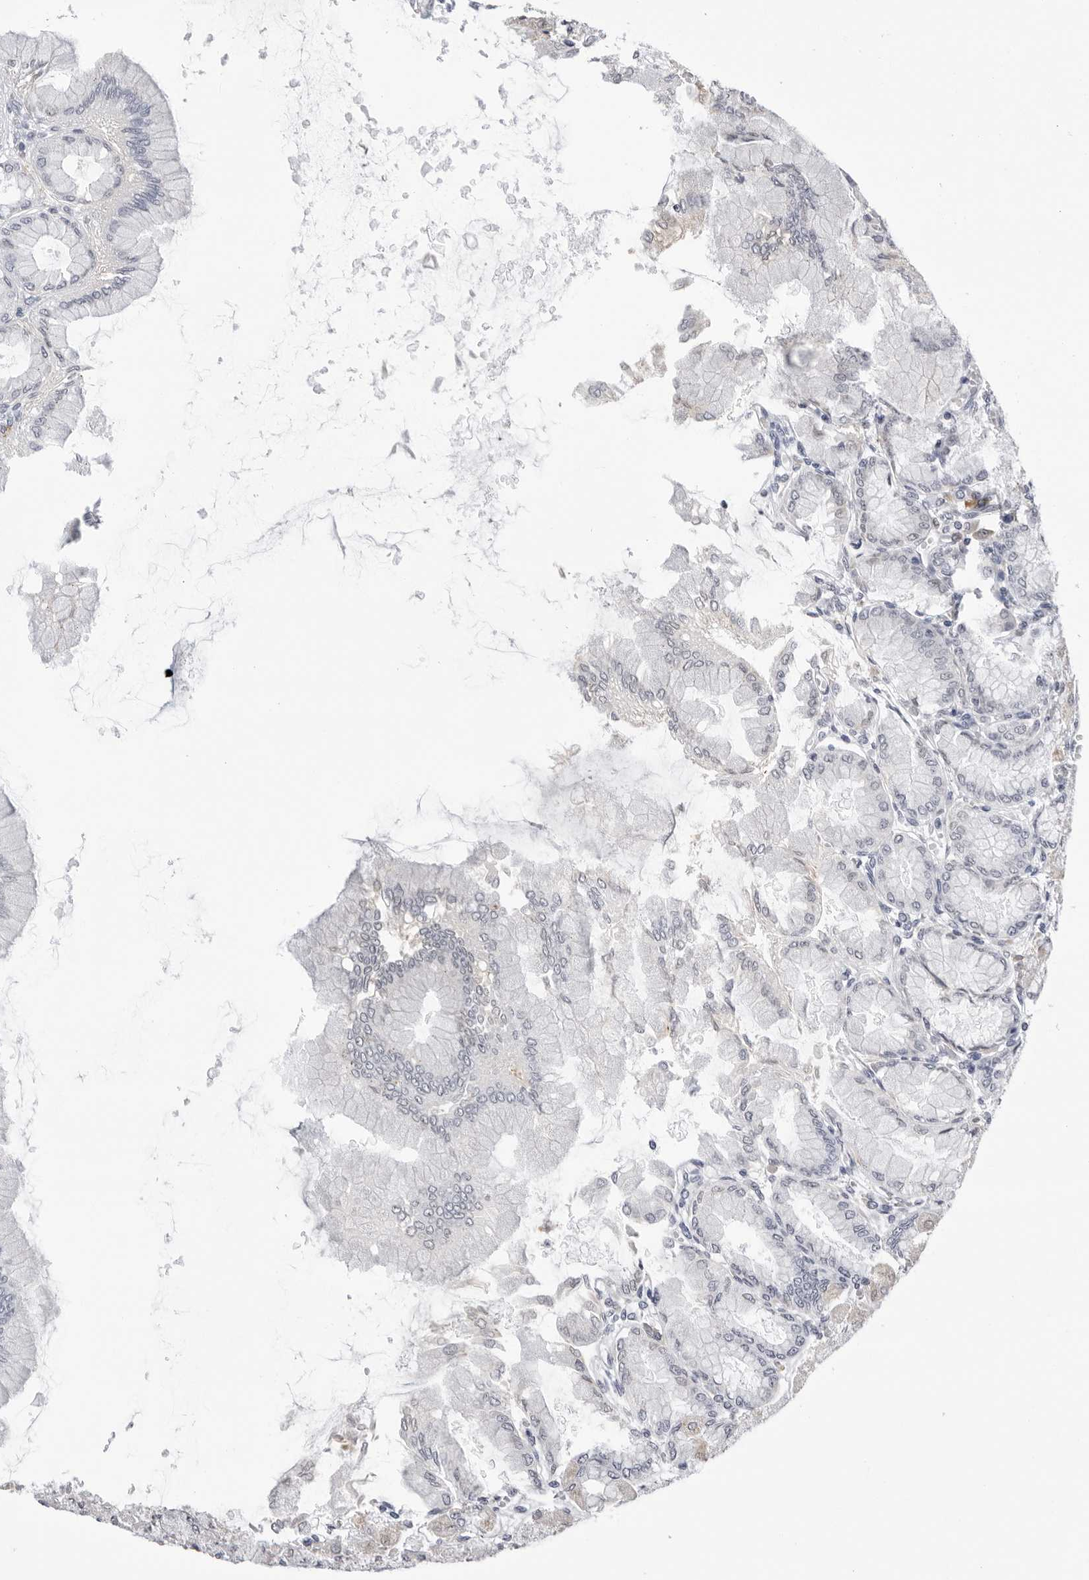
{"staining": {"intensity": "negative", "quantity": "none", "location": "none"}, "tissue": "stomach", "cell_type": "Glandular cells", "image_type": "normal", "snomed": [{"axis": "morphology", "description": "Normal tissue, NOS"}, {"axis": "topography", "description": "Stomach, upper"}], "caption": "A high-resolution image shows IHC staining of unremarkable stomach, which demonstrates no significant staining in glandular cells.", "gene": "ZNF502", "patient": {"sex": "female", "age": 56}}